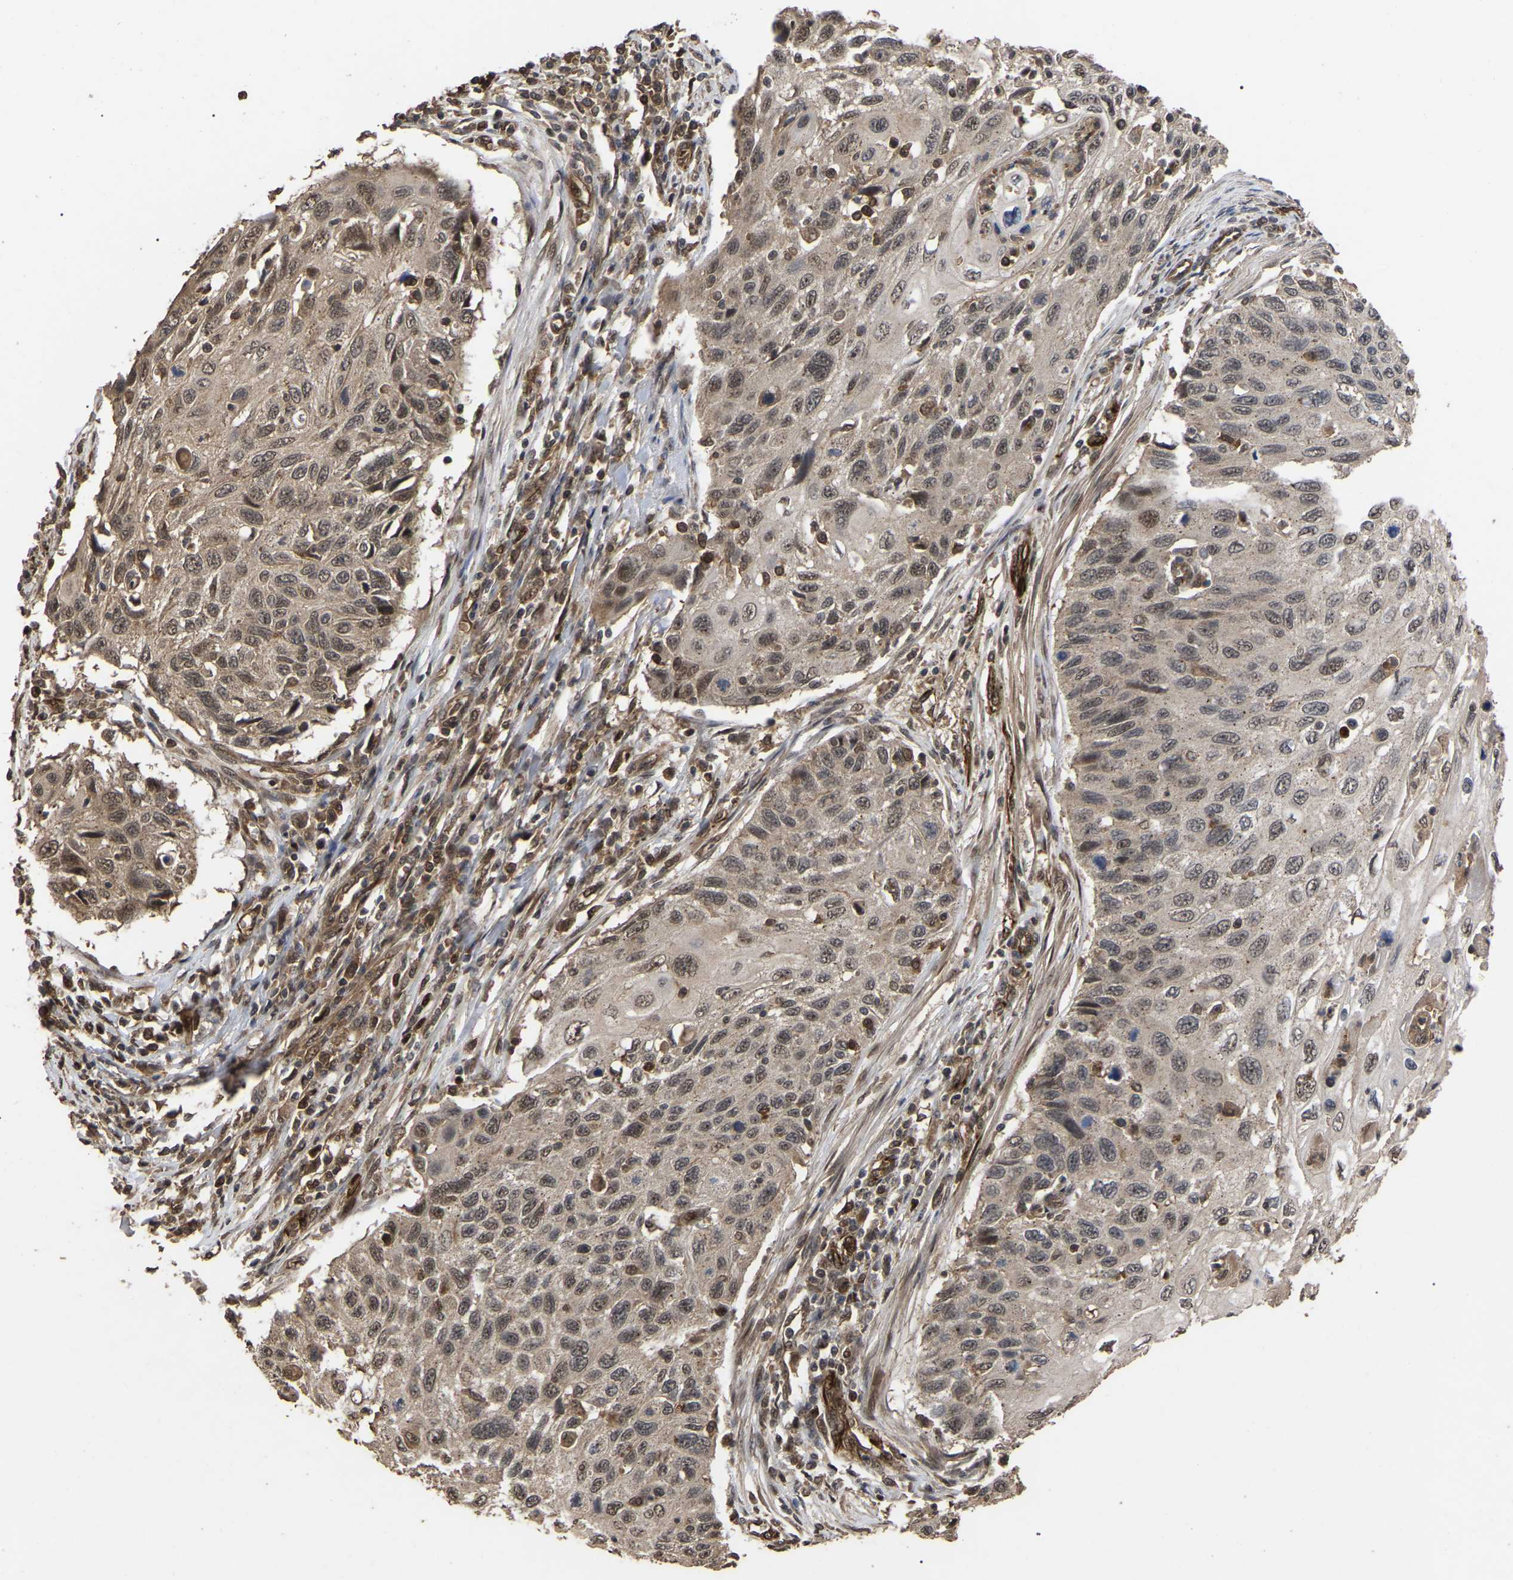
{"staining": {"intensity": "moderate", "quantity": ">75%", "location": "cytoplasmic/membranous,nuclear"}, "tissue": "cervical cancer", "cell_type": "Tumor cells", "image_type": "cancer", "snomed": [{"axis": "morphology", "description": "Squamous cell carcinoma, NOS"}, {"axis": "topography", "description": "Cervix"}], "caption": "Brown immunohistochemical staining in cervical squamous cell carcinoma displays moderate cytoplasmic/membranous and nuclear expression in approximately >75% of tumor cells.", "gene": "FAM161B", "patient": {"sex": "female", "age": 70}}